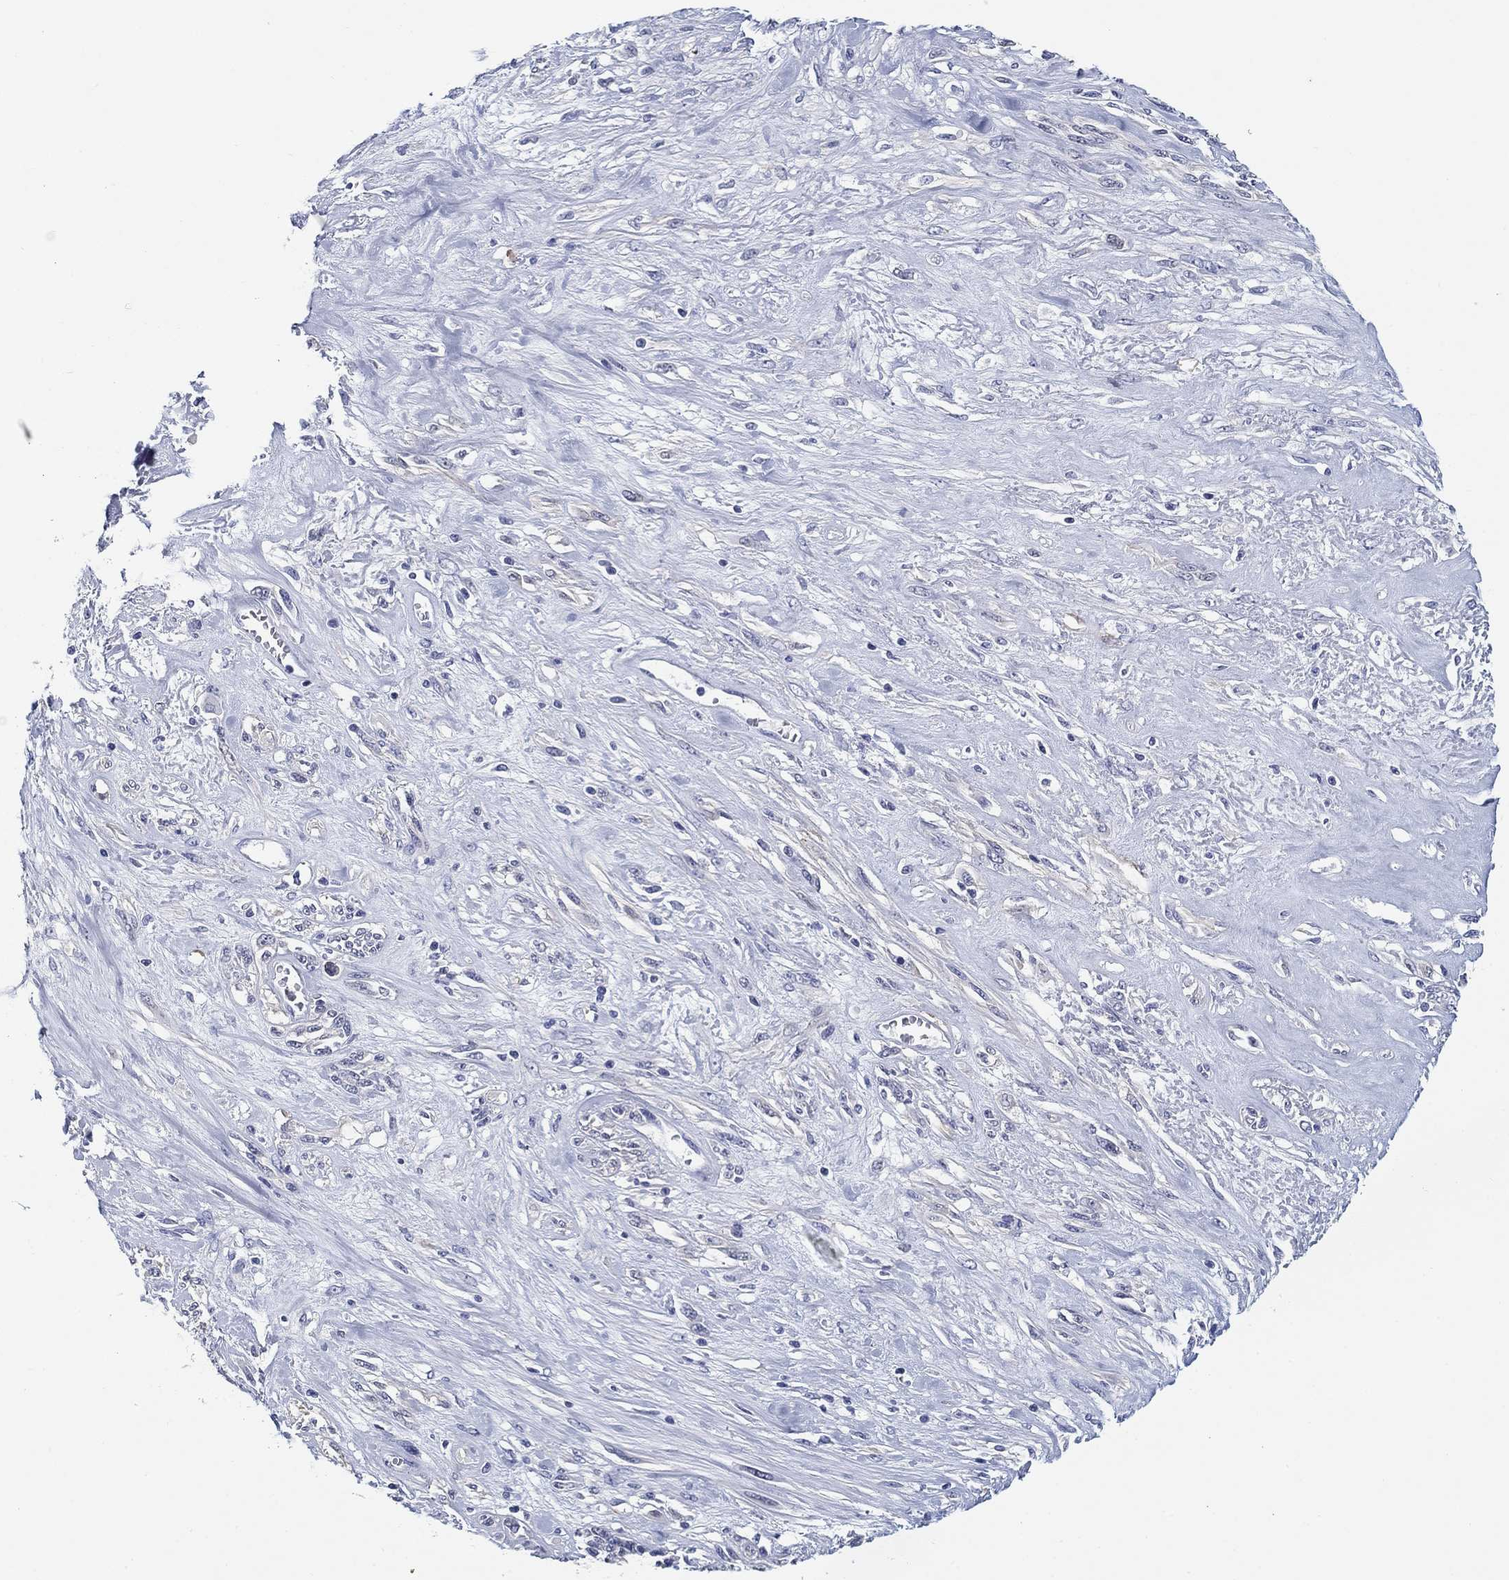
{"staining": {"intensity": "negative", "quantity": "none", "location": "none"}, "tissue": "melanoma", "cell_type": "Tumor cells", "image_type": "cancer", "snomed": [{"axis": "morphology", "description": "Malignant melanoma, NOS"}, {"axis": "topography", "description": "Skin"}], "caption": "IHC micrograph of neoplastic tissue: human melanoma stained with DAB (3,3'-diaminobenzidine) exhibits no significant protein expression in tumor cells.", "gene": "CLUL1", "patient": {"sex": "female", "age": 91}}